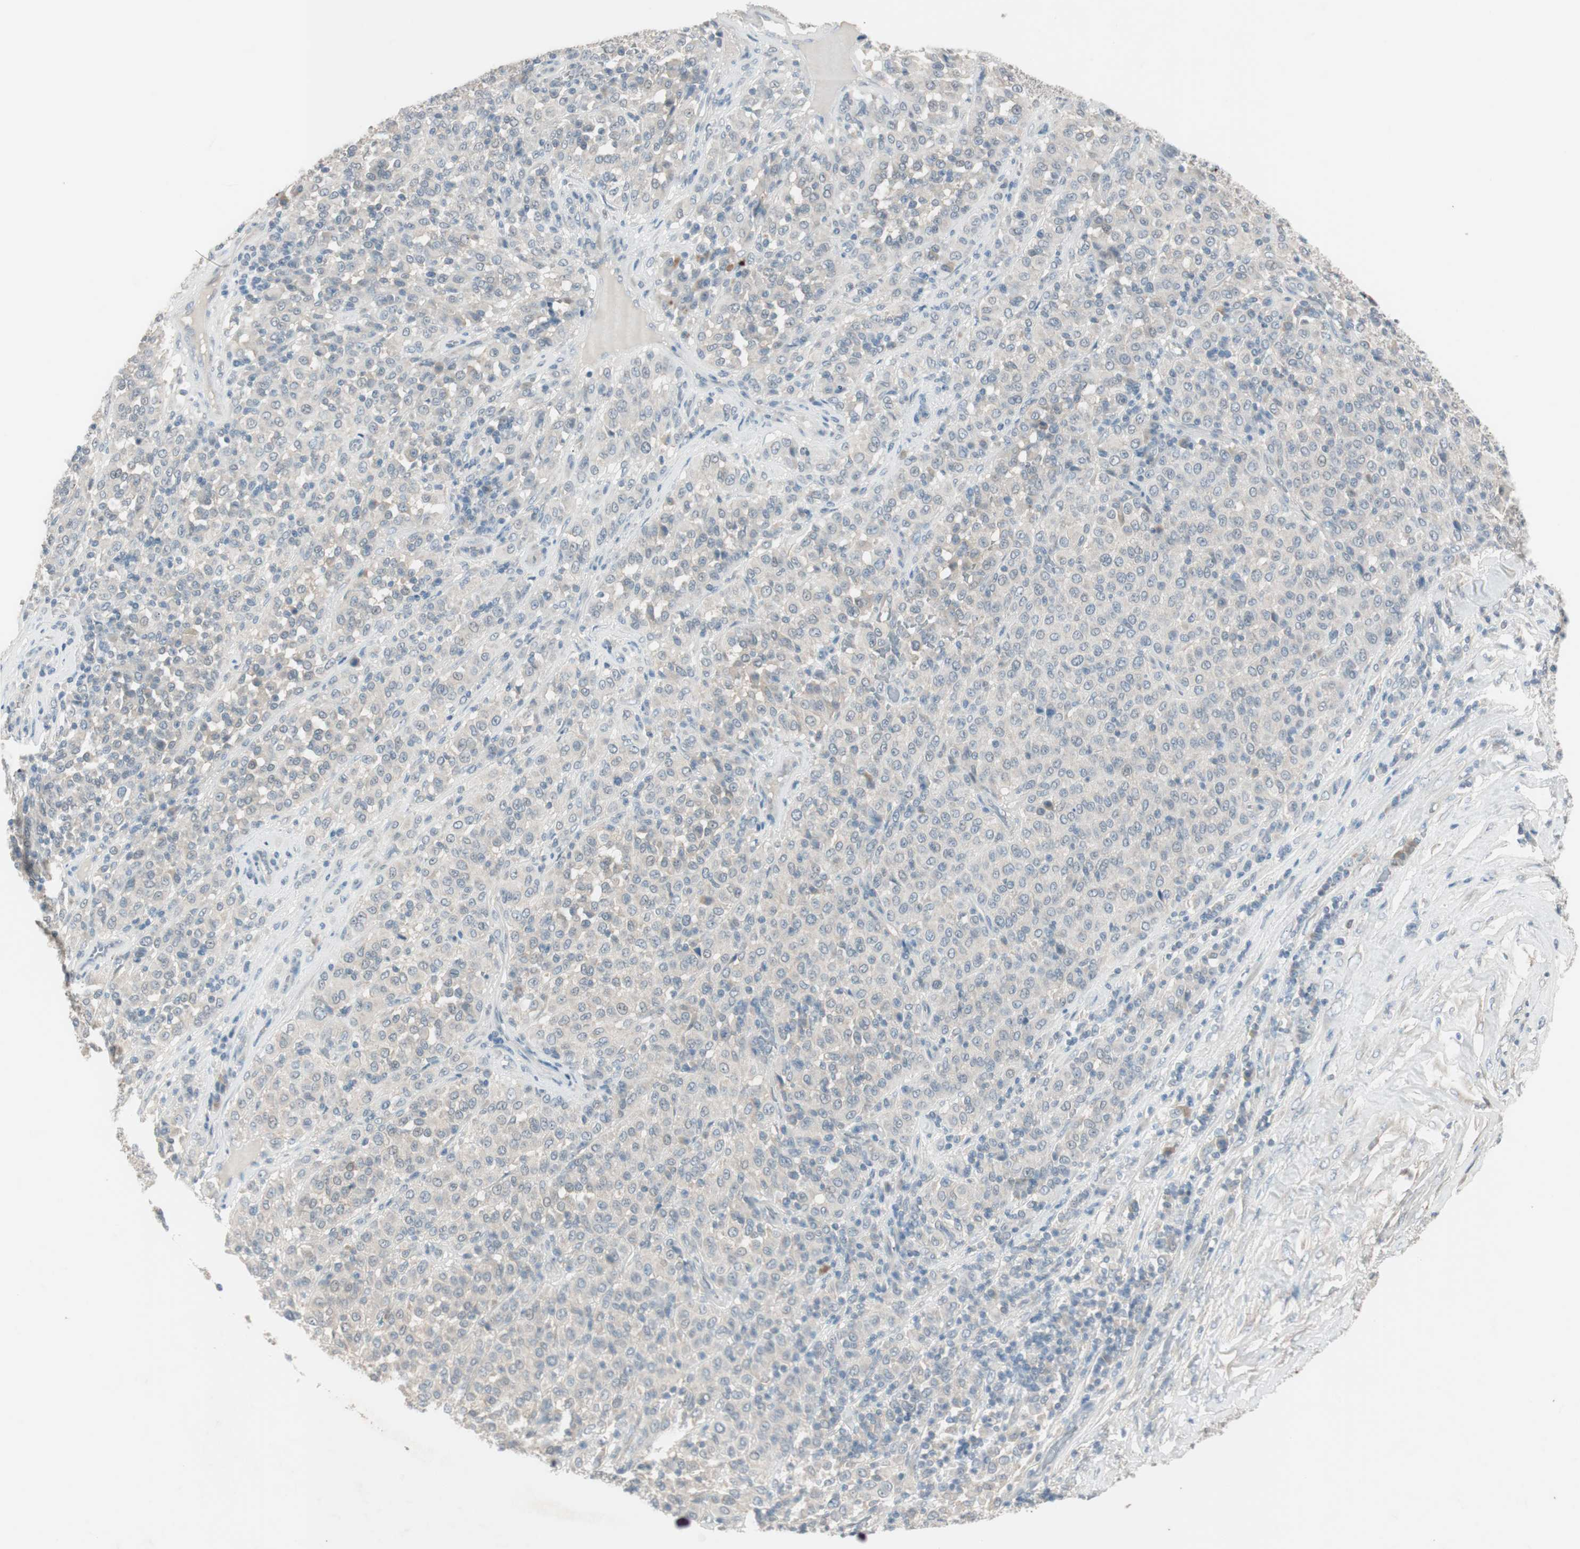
{"staining": {"intensity": "negative", "quantity": "none", "location": "none"}, "tissue": "melanoma", "cell_type": "Tumor cells", "image_type": "cancer", "snomed": [{"axis": "morphology", "description": "Malignant melanoma, Metastatic site"}, {"axis": "topography", "description": "Pancreas"}], "caption": "The micrograph demonstrates no significant expression in tumor cells of malignant melanoma (metastatic site).", "gene": "KHK", "patient": {"sex": "female", "age": 30}}